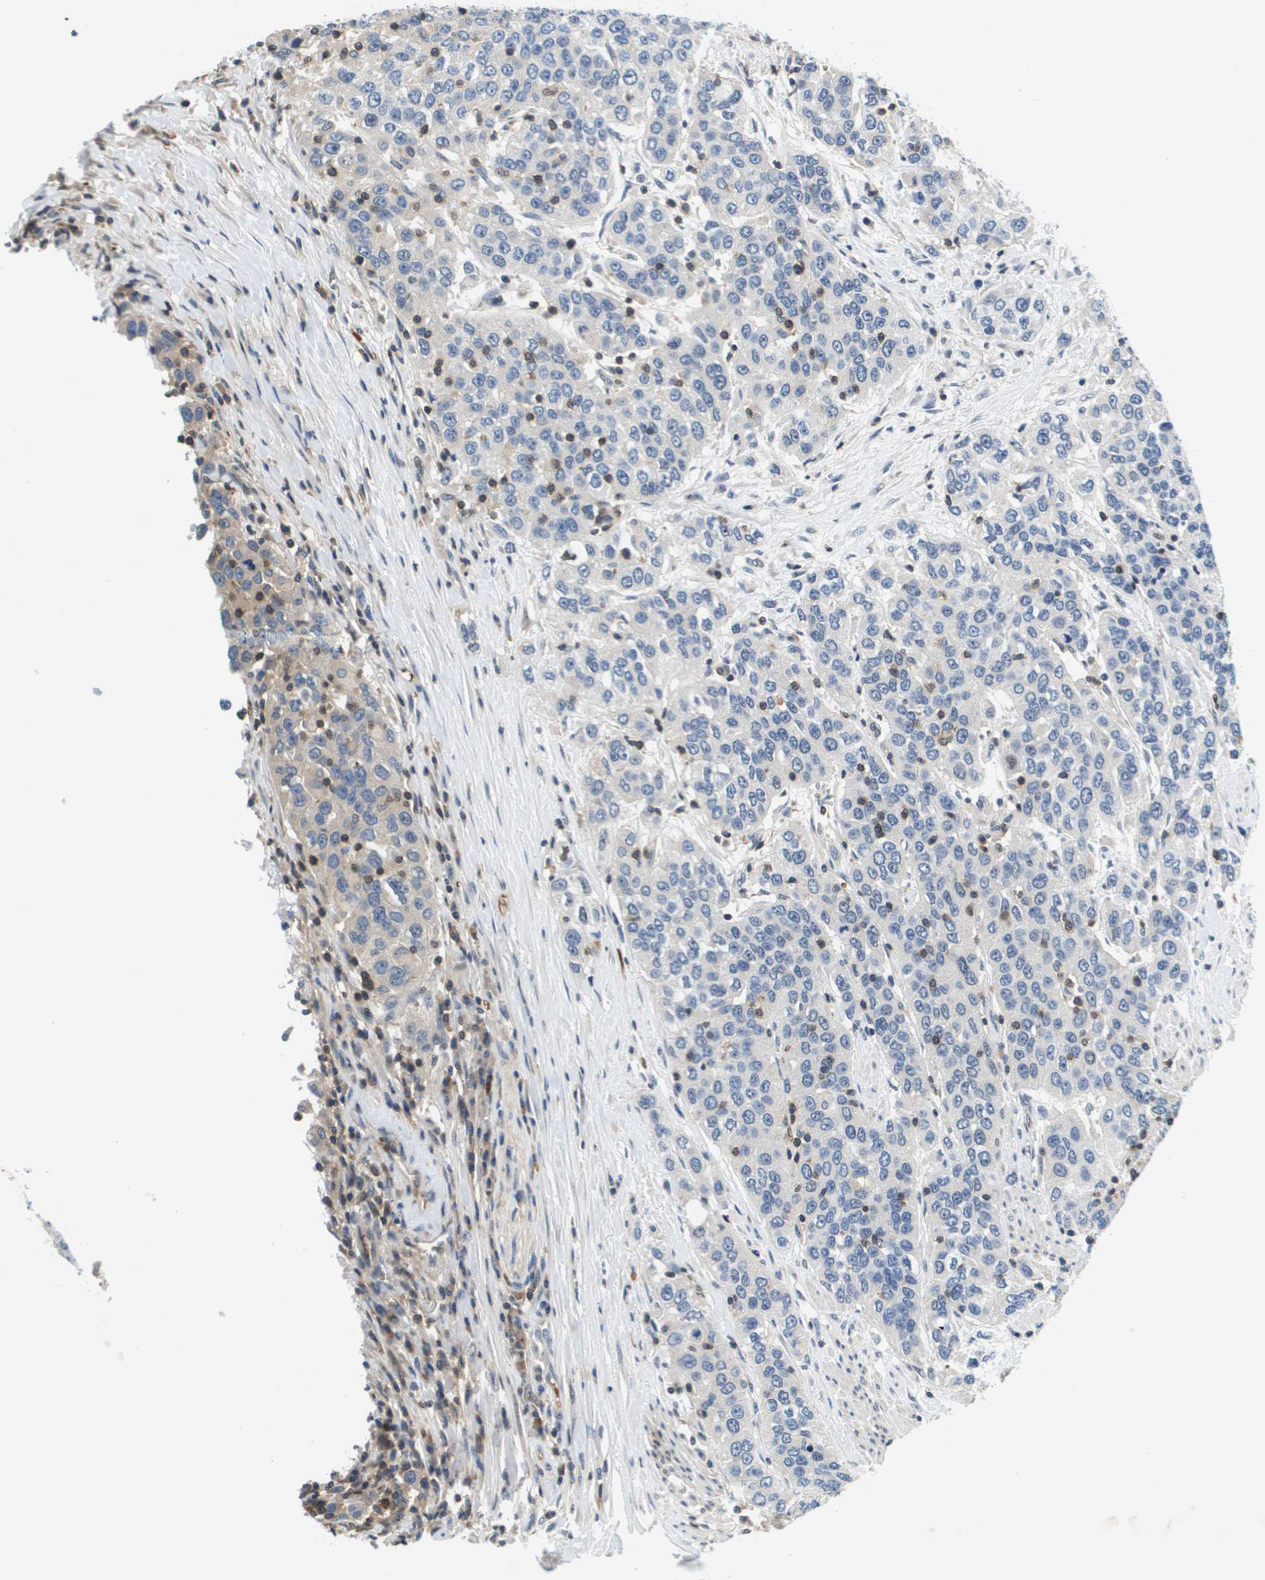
{"staining": {"intensity": "negative", "quantity": "none", "location": "none"}, "tissue": "urothelial cancer", "cell_type": "Tumor cells", "image_type": "cancer", "snomed": [{"axis": "morphology", "description": "Urothelial carcinoma, High grade"}, {"axis": "topography", "description": "Urinary bladder"}], "caption": "An immunohistochemistry (IHC) micrograph of urothelial carcinoma (high-grade) is shown. There is no staining in tumor cells of urothelial carcinoma (high-grade).", "gene": "KCNQ5", "patient": {"sex": "female", "age": 80}}